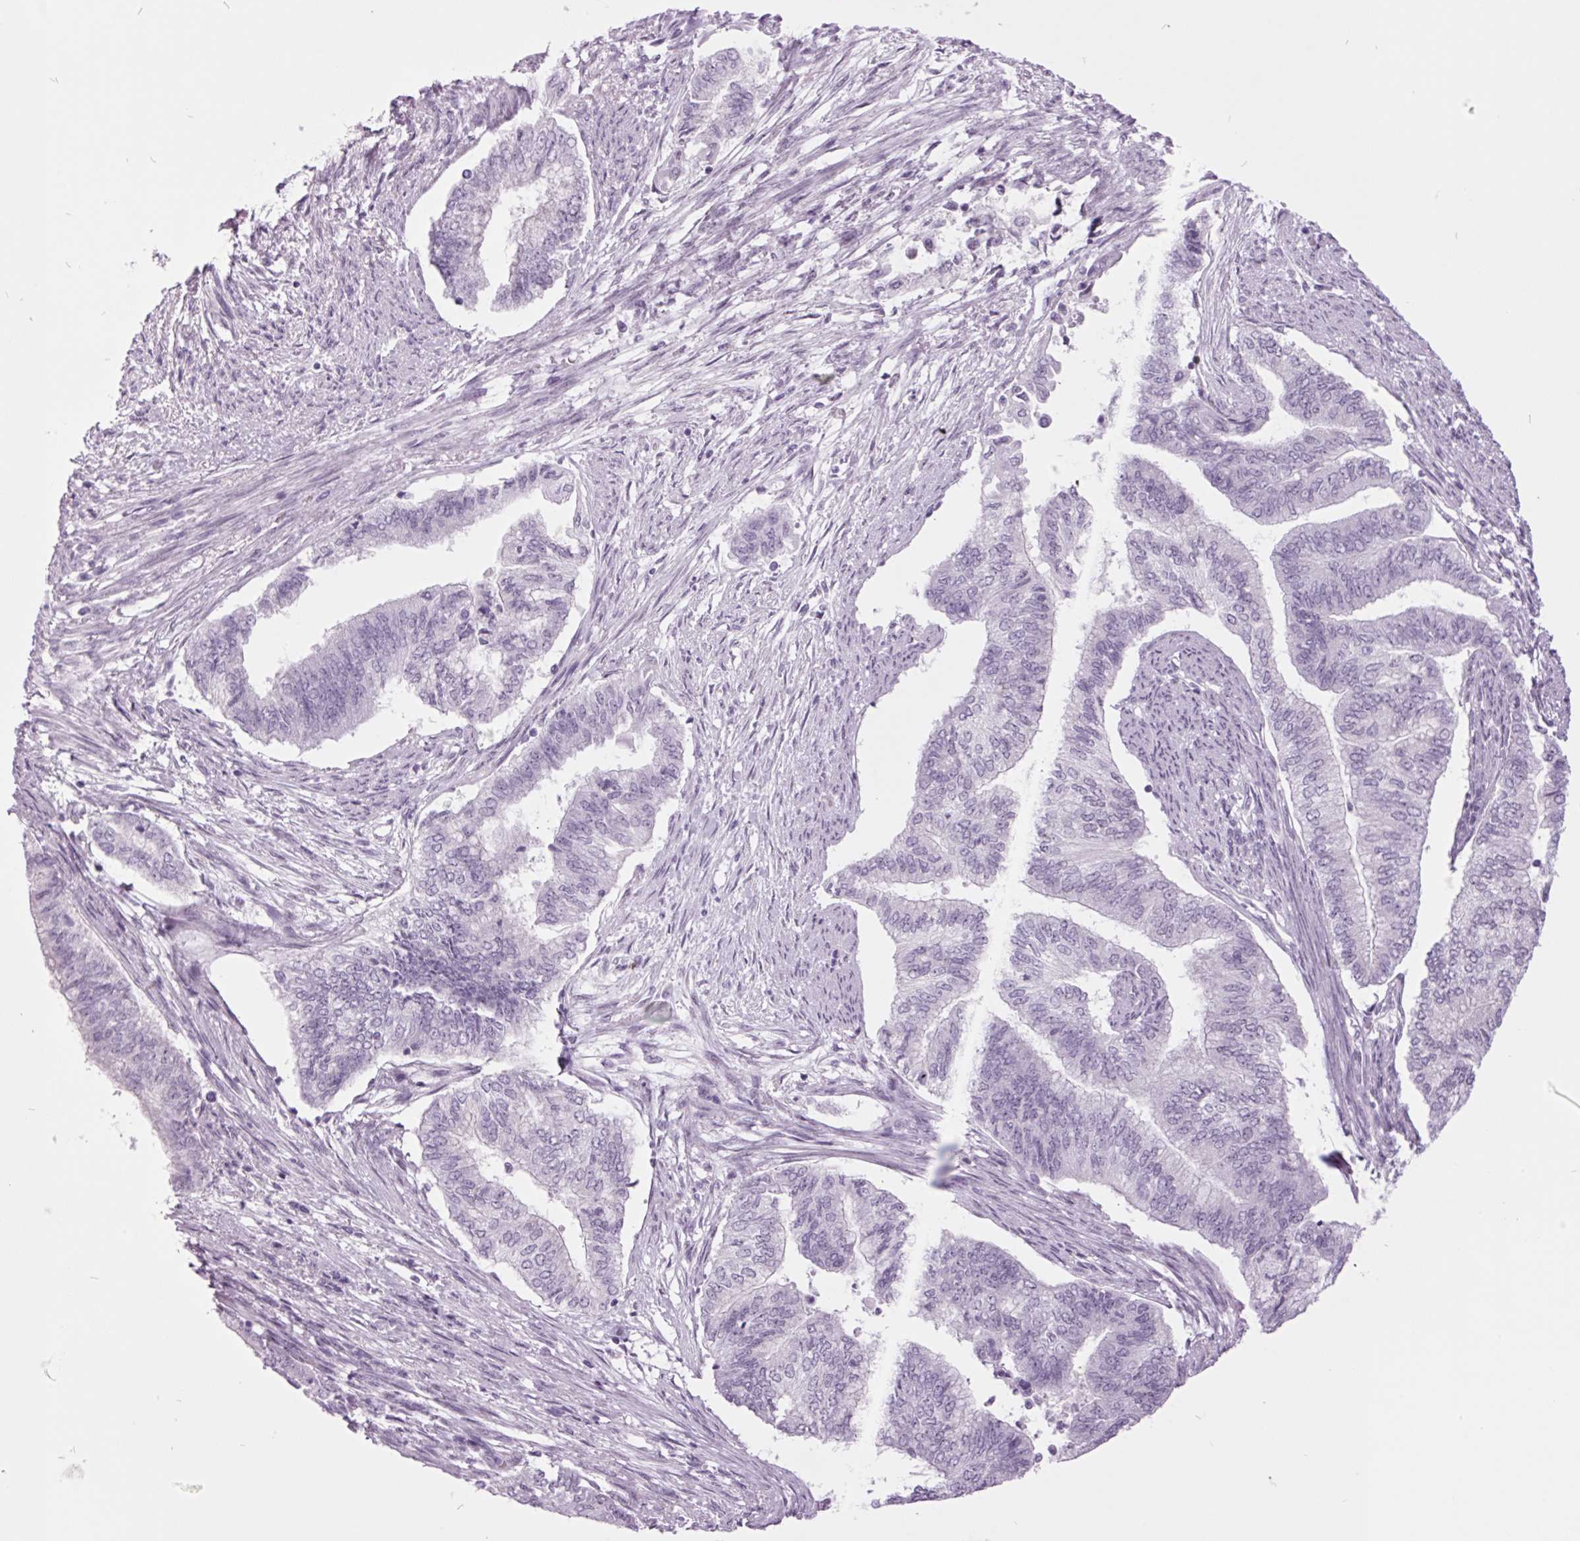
{"staining": {"intensity": "negative", "quantity": "none", "location": "none"}, "tissue": "endometrial cancer", "cell_type": "Tumor cells", "image_type": "cancer", "snomed": [{"axis": "morphology", "description": "Adenocarcinoma, NOS"}, {"axis": "topography", "description": "Endometrium"}], "caption": "Tumor cells show no significant protein staining in endometrial adenocarcinoma.", "gene": "ODAD2", "patient": {"sex": "female", "age": 65}}